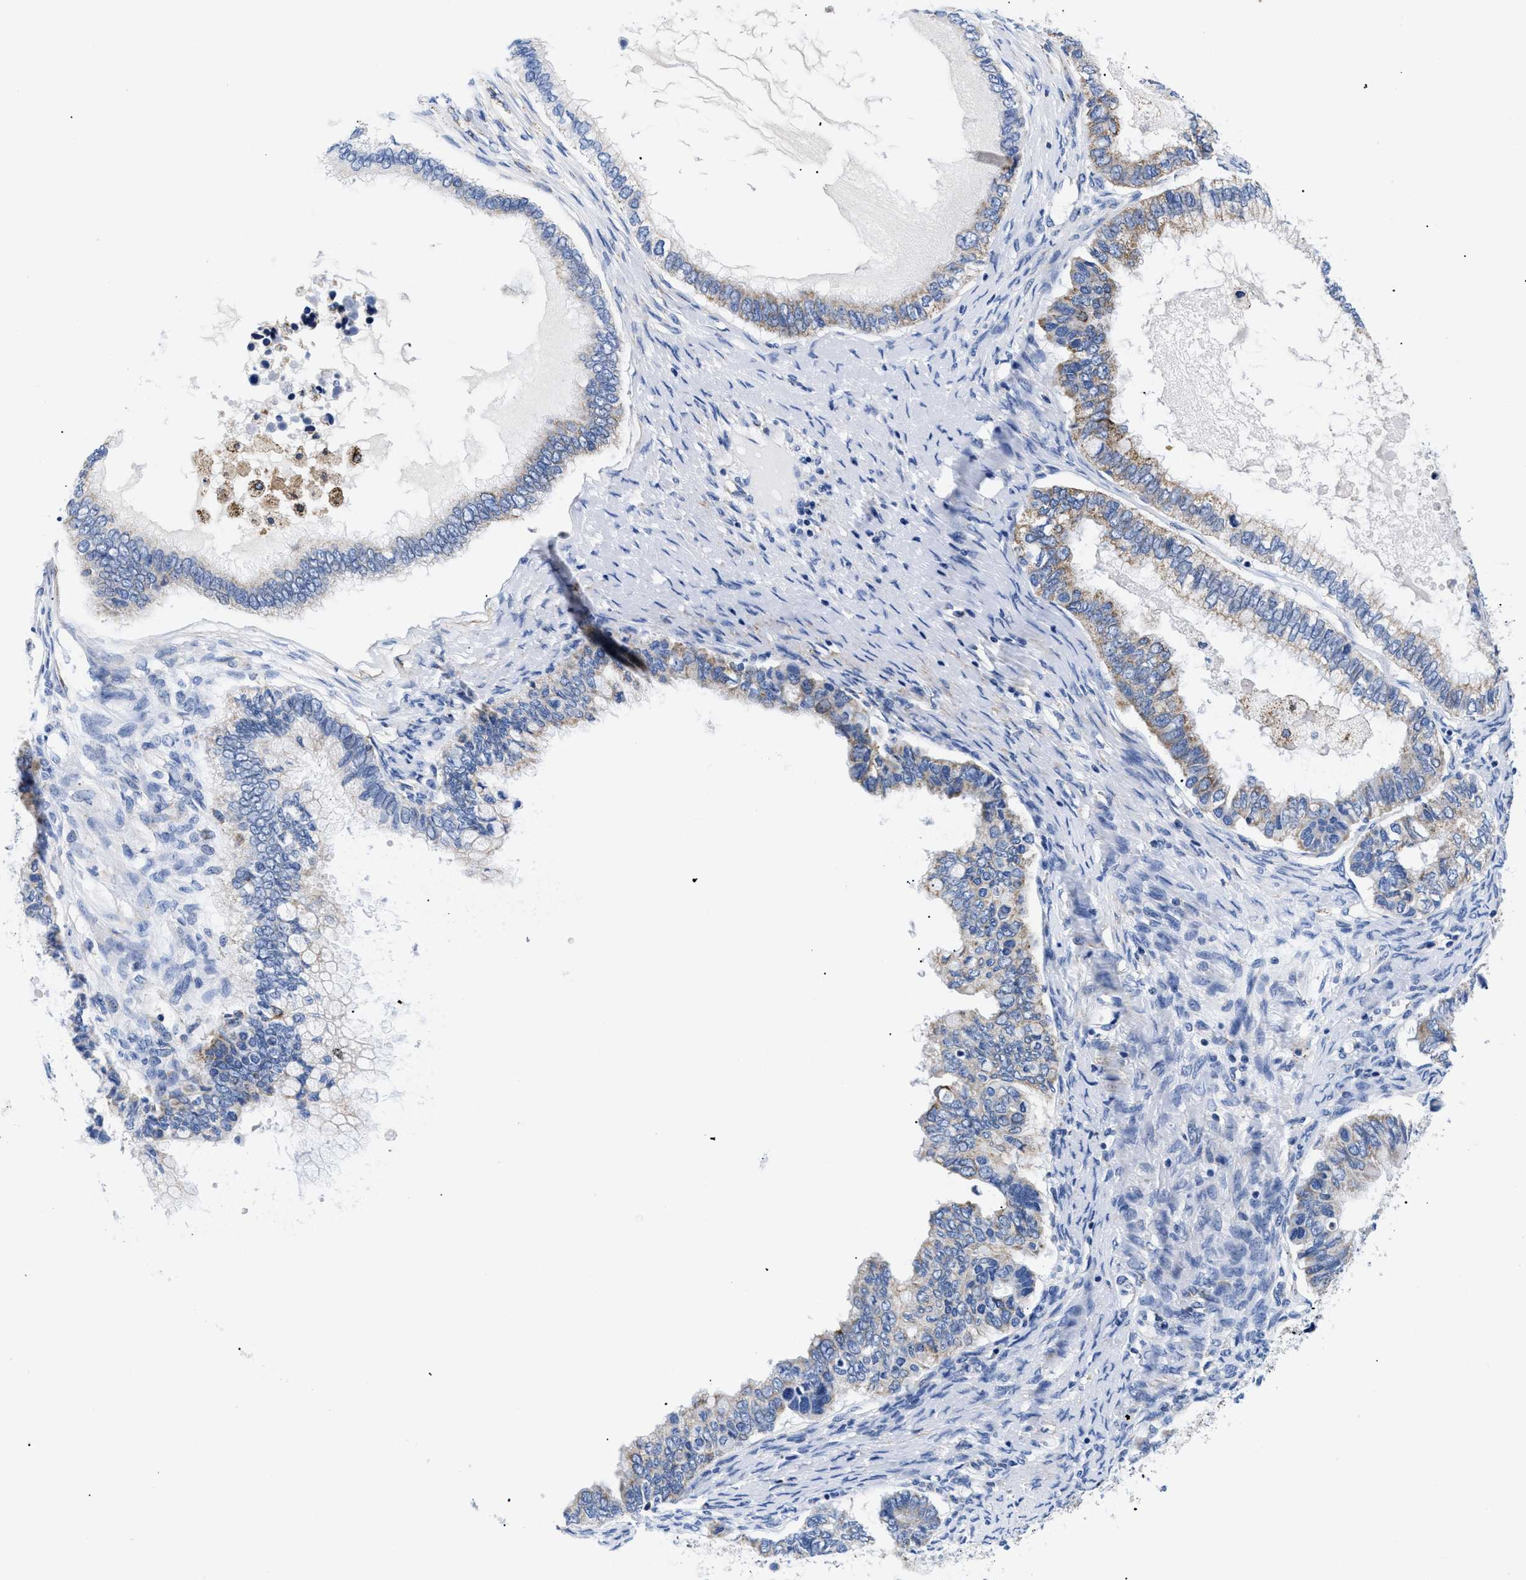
{"staining": {"intensity": "weak", "quantity": "<25%", "location": "cytoplasmic/membranous"}, "tissue": "ovarian cancer", "cell_type": "Tumor cells", "image_type": "cancer", "snomed": [{"axis": "morphology", "description": "Cystadenocarcinoma, mucinous, NOS"}, {"axis": "topography", "description": "Ovary"}], "caption": "Photomicrograph shows no protein positivity in tumor cells of ovarian cancer tissue.", "gene": "GPR149", "patient": {"sex": "female", "age": 80}}